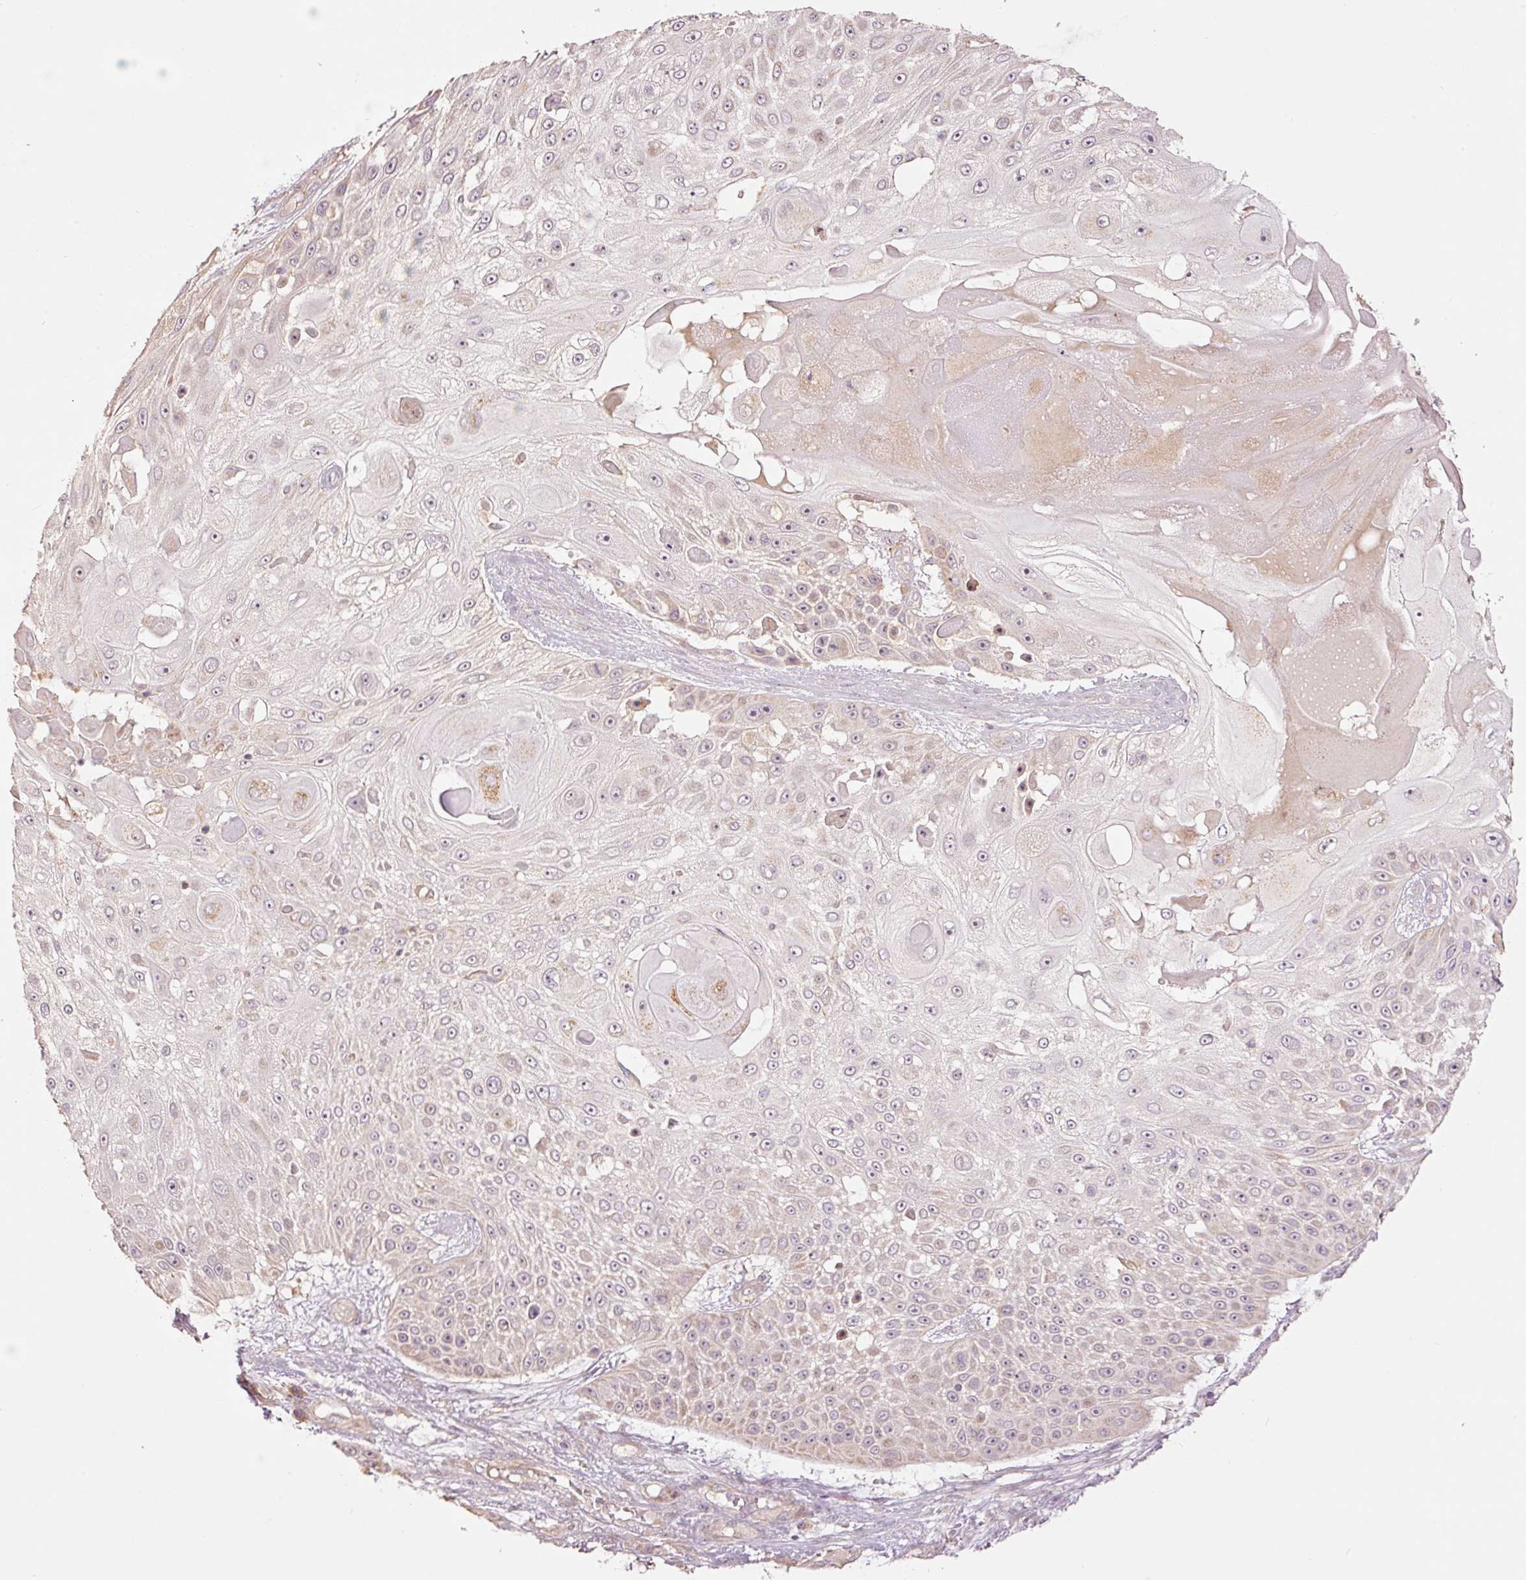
{"staining": {"intensity": "weak", "quantity": "25%-75%", "location": "nuclear"}, "tissue": "skin cancer", "cell_type": "Tumor cells", "image_type": "cancer", "snomed": [{"axis": "morphology", "description": "Squamous cell carcinoma, NOS"}, {"axis": "topography", "description": "Skin"}], "caption": "Human skin squamous cell carcinoma stained for a protein (brown) displays weak nuclear positive positivity in approximately 25%-75% of tumor cells.", "gene": "SLC29A3", "patient": {"sex": "female", "age": 86}}